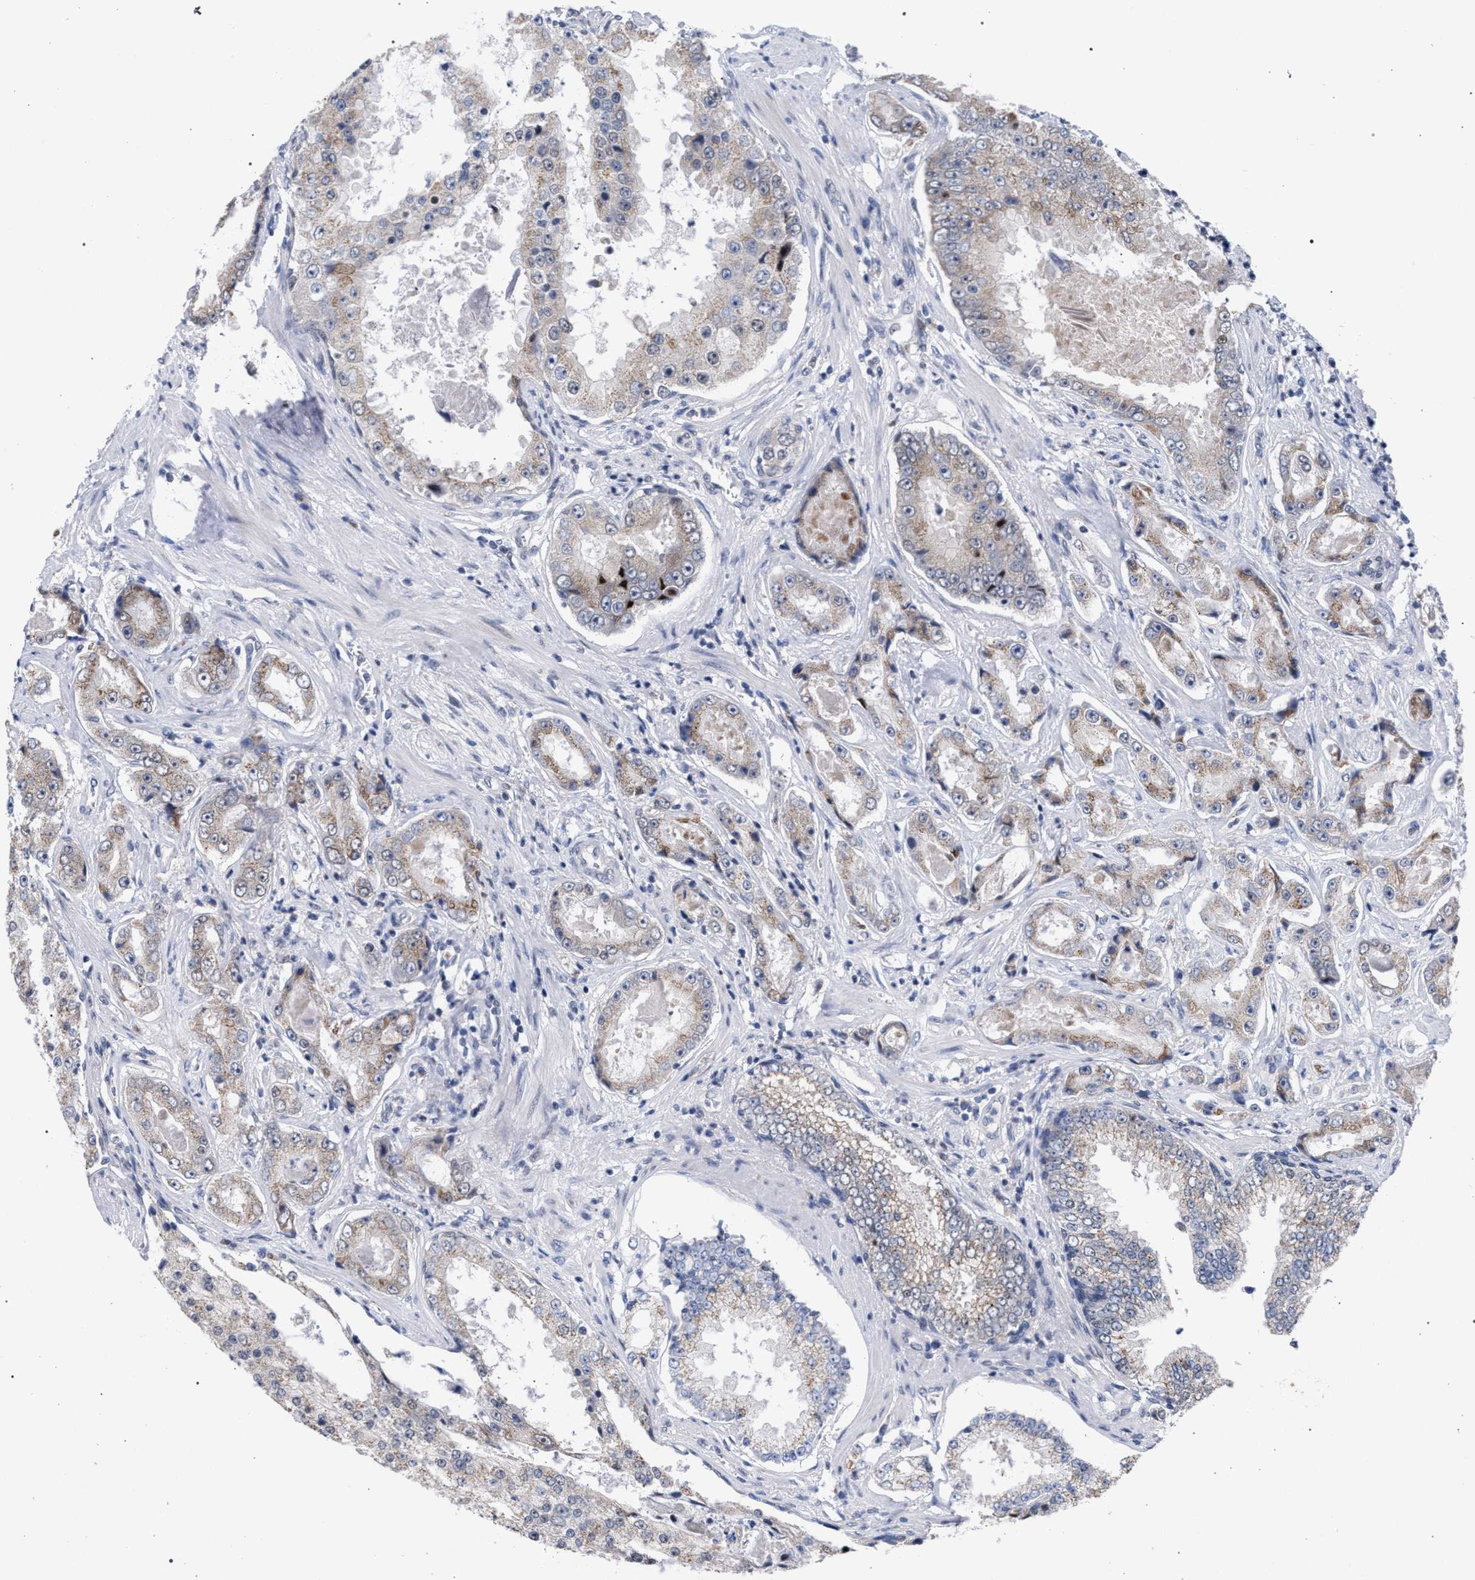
{"staining": {"intensity": "weak", "quantity": ">75%", "location": "cytoplasmic/membranous"}, "tissue": "prostate cancer", "cell_type": "Tumor cells", "image_type": "cancer", "snomed": [{"axis": "morphology", "description": "Adenocarcinoma, High grade"}, {"axis": "topography", "description": "Prostate"}], "caption": "There is low levels of weak cytoplasmic/membranous positivity in tumor cells of prostate cancer (adenocarcinoma (high-grade)), as demonstrated by immunohistochemical staining (brown color).", "gene": "GOLGA2", "patient": {"sex": "male", "age": 73}}